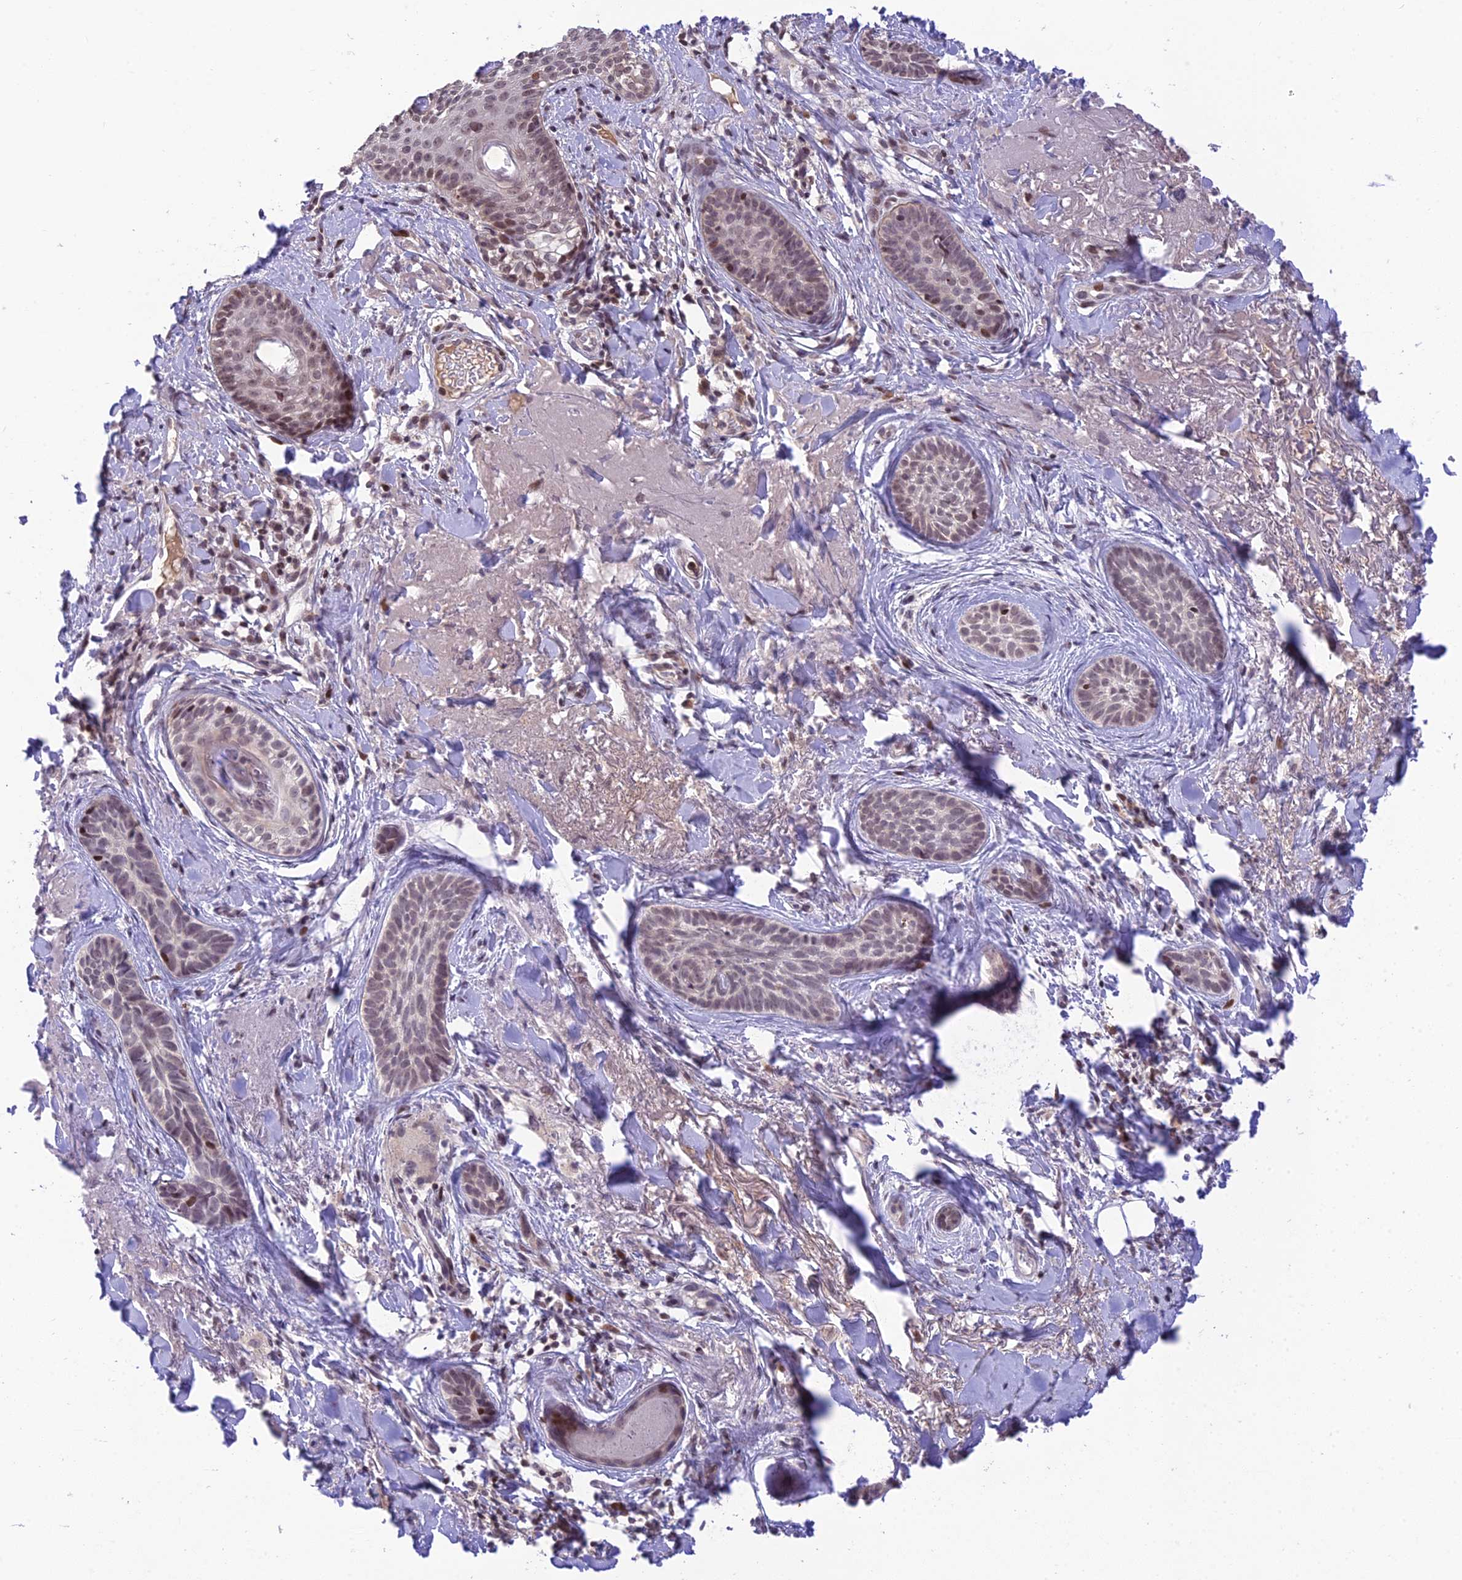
{"staining": {"intensity": "weak", "quantity": ">75%", "location": "nuclear"}, "tissue": "skin cancer", "cell_type": "Tumor cells", "image_type": "cancer", "snomed": [{"axis": "morphology", "description": "Basal cell carcinoma"}, {"axis": "topography", "description": "Skin"}], "caption": "Skin cancer stained with immunohistochemistry exhibits weak nuclear expression in about >75% of tumor cells. The staining was performed using DAB, with brown indicating positive protein expression. Nuclei are stained blue with hematoxylin.", "gene": "TEKT1", "patient": {"sex": "female", "age": 76}}